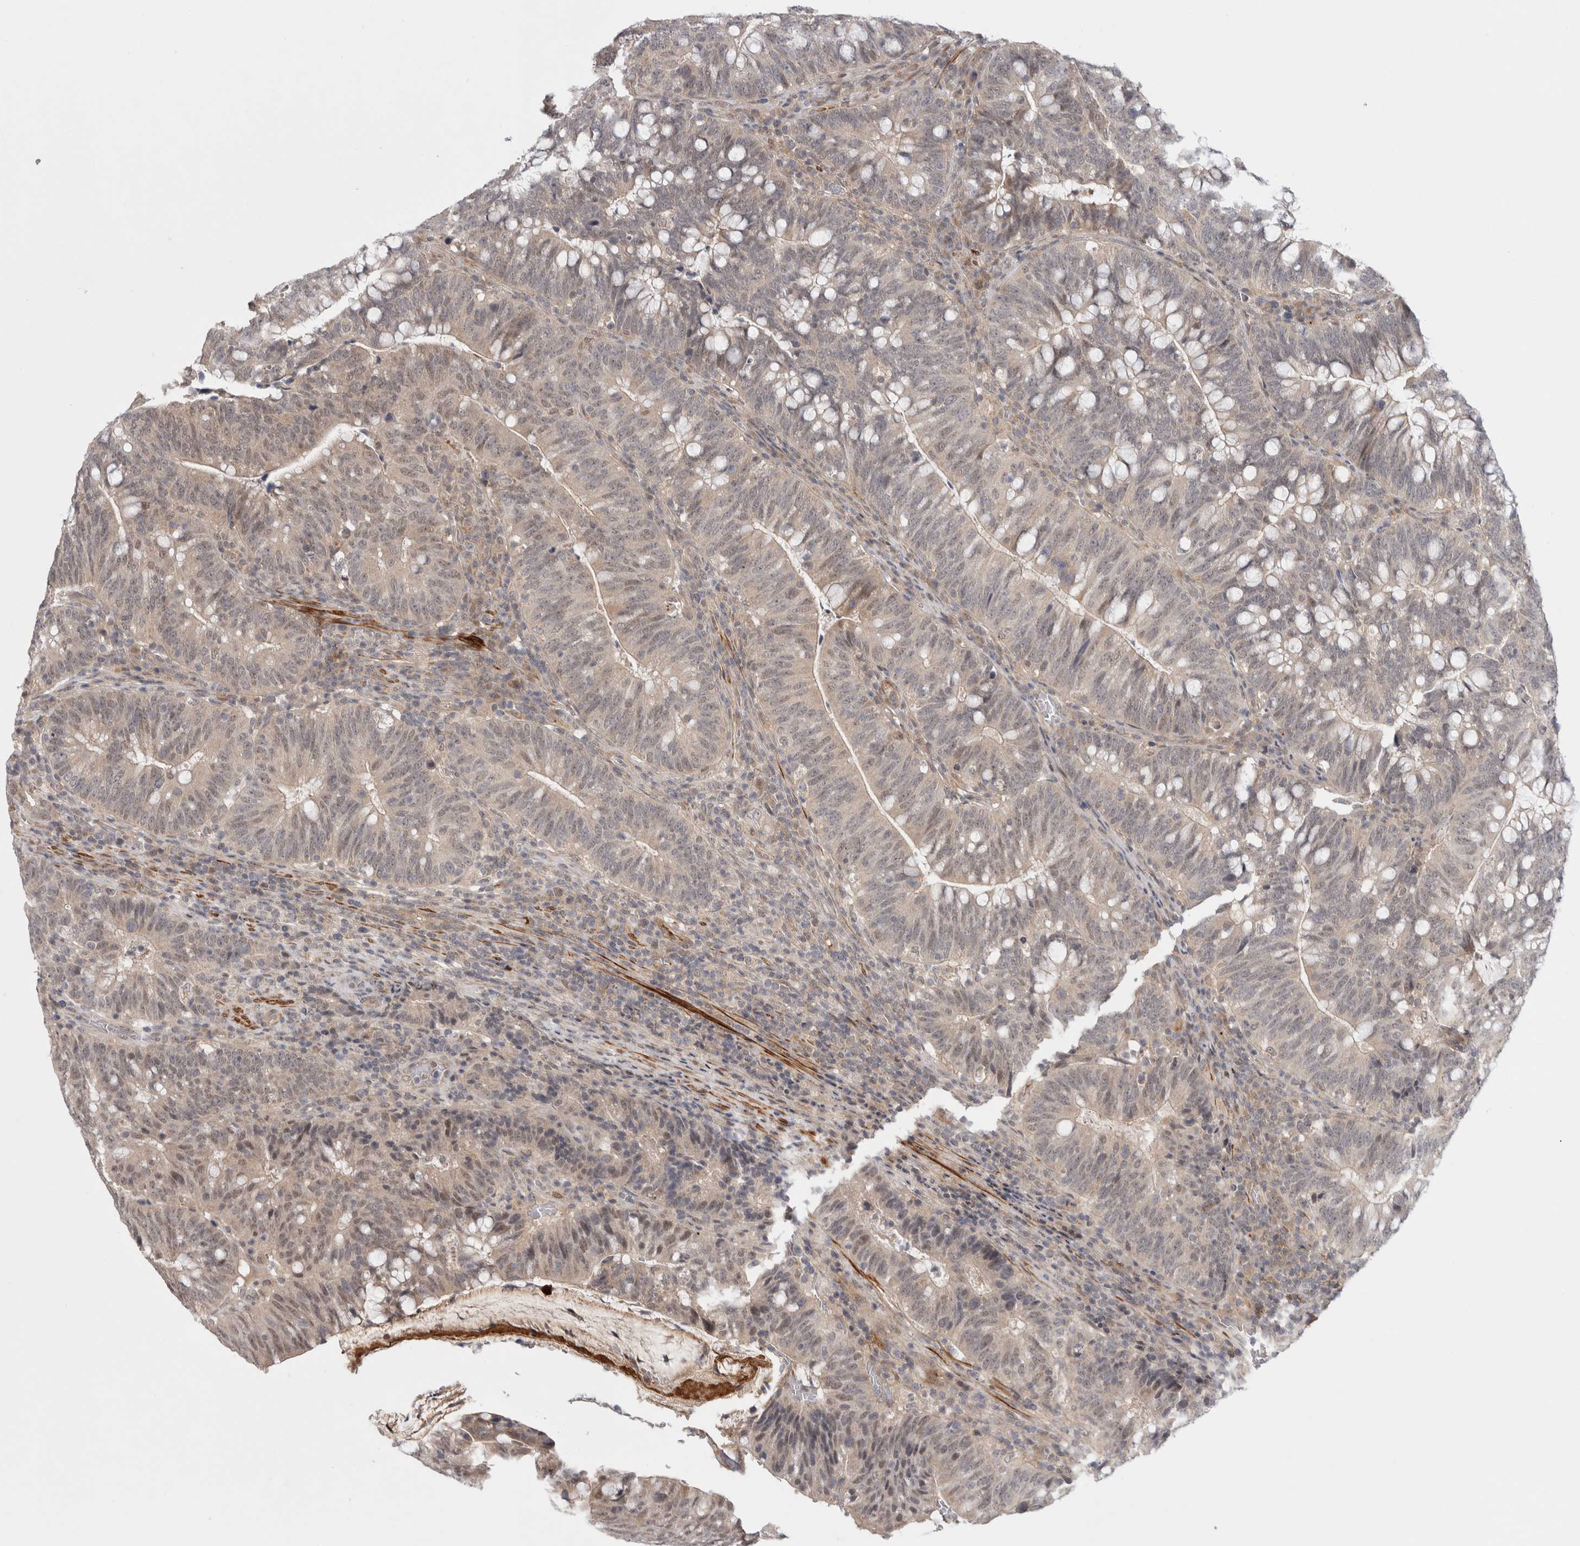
{"staining": {"intensity": "weak", "quantity": "25%-75%", "location": "cytoplasmic/membranous,nuclear"}, "tissue": "colorectal cancer", "cell_type": "Tumor cells", "image_type": "cancer", "snomed": [{"axis": "morphology", "description": "Adenocarcinoma, NOS"}, {"axis": "topography", "description": "Colon"}], "caption": "About 25%-75% of tumor cells in colorectal cancer (adenocarcinoma) display weak cytoplasmic/membranous and nuclear protein expression as visualized by brown immunohistochemical staining.", "gene": "ZNF318", "patient": {"sex": "female", "age": 66}}